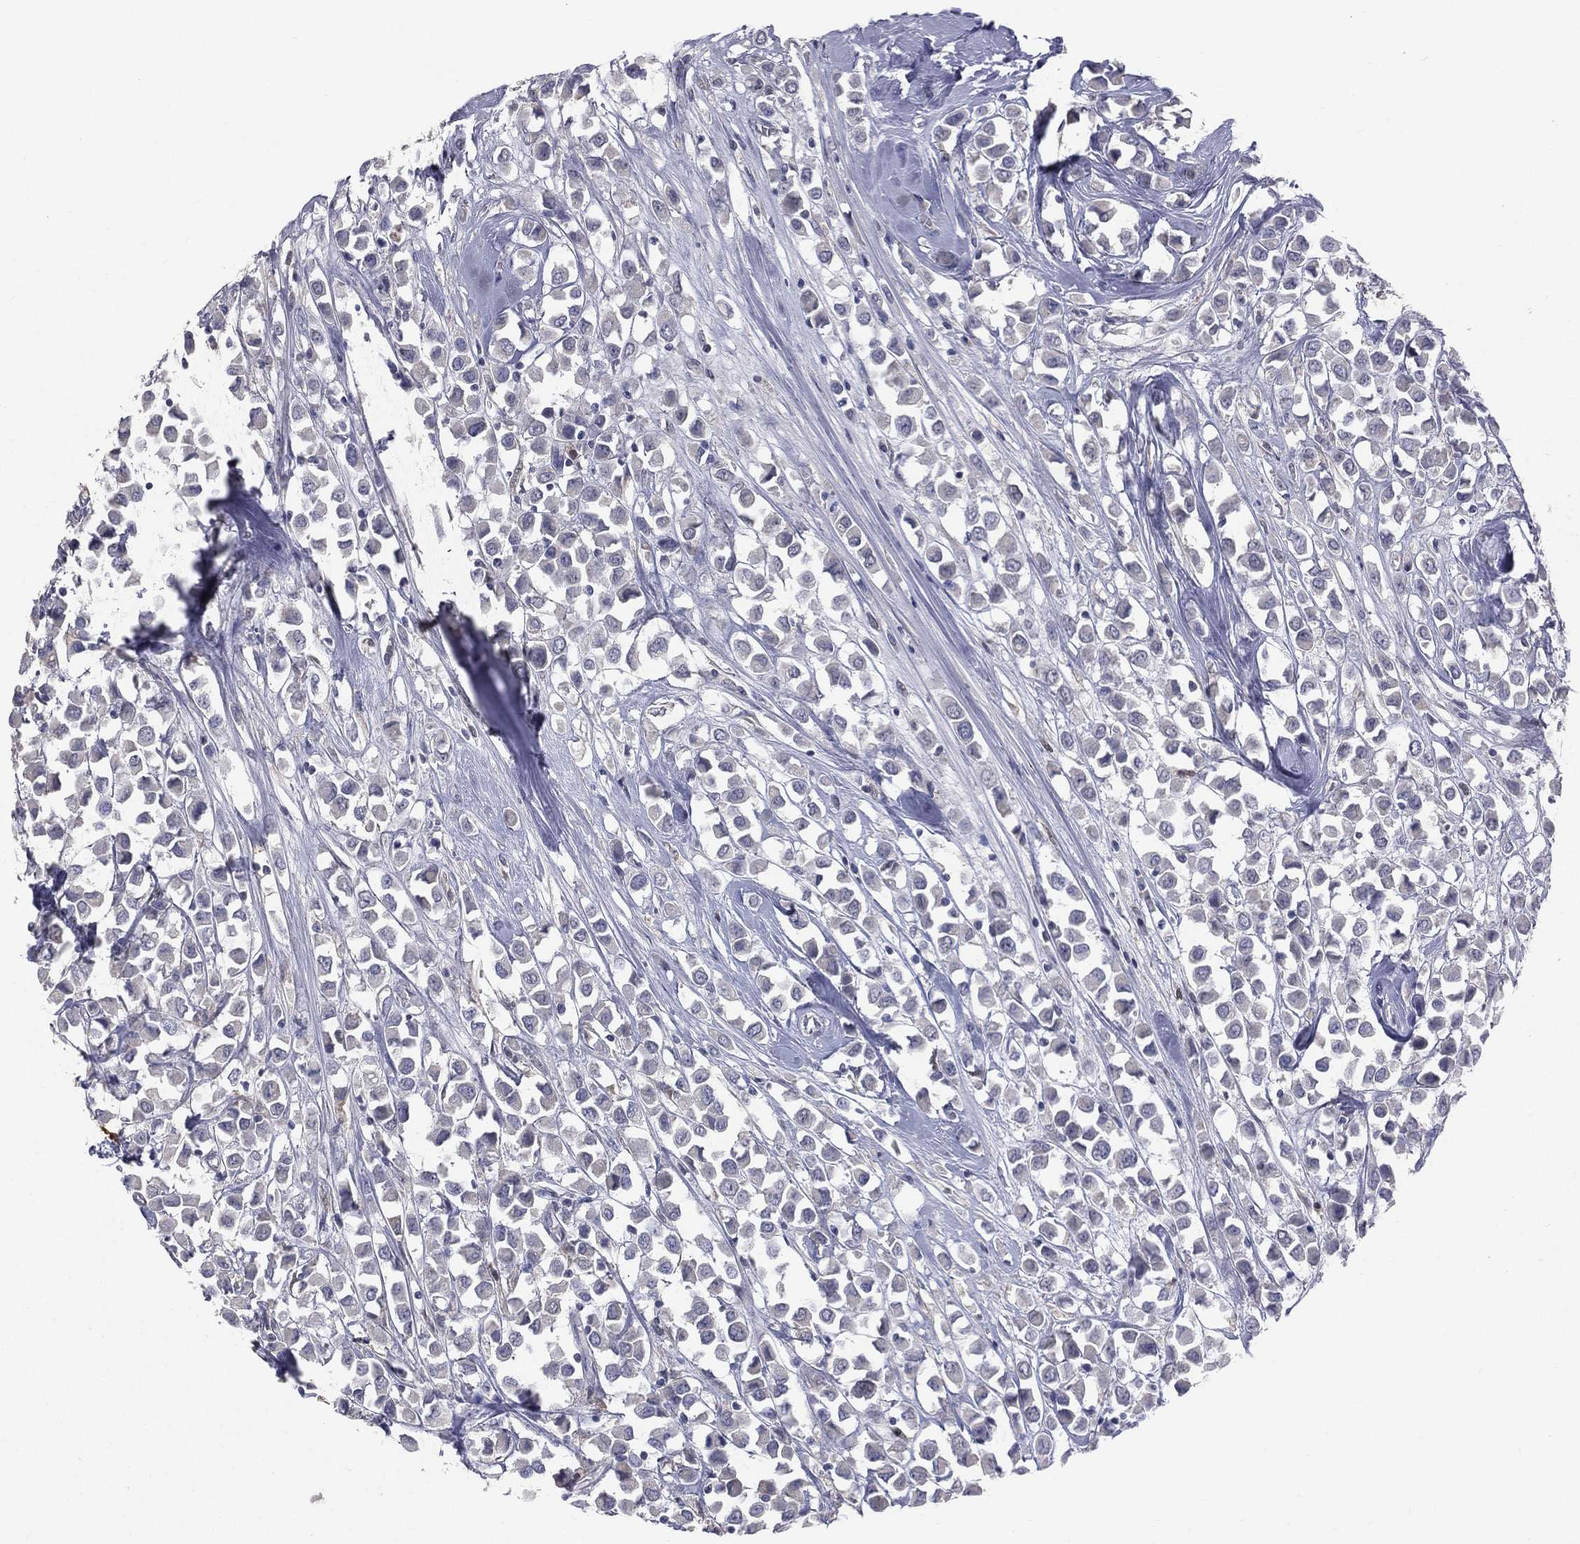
{"staining": {"intensity": "negative", "quantity": "none", "location": "none"}, "tissue": "breast cancer", "cell_type": "Tumor cells", "image_type": "cancer", "snomed": [{"axis": "morphology", "description": "Duct carcinoma"}, {"axis": "topography", "description": "Breast"}], "caption": "Immunohistochemical staining of human infiltrating ductal carcinoma (breast) exhibits no significant staining in tumor cells.", "gene": "DMKN", "patient": {"sex": "female", "age": 61}}